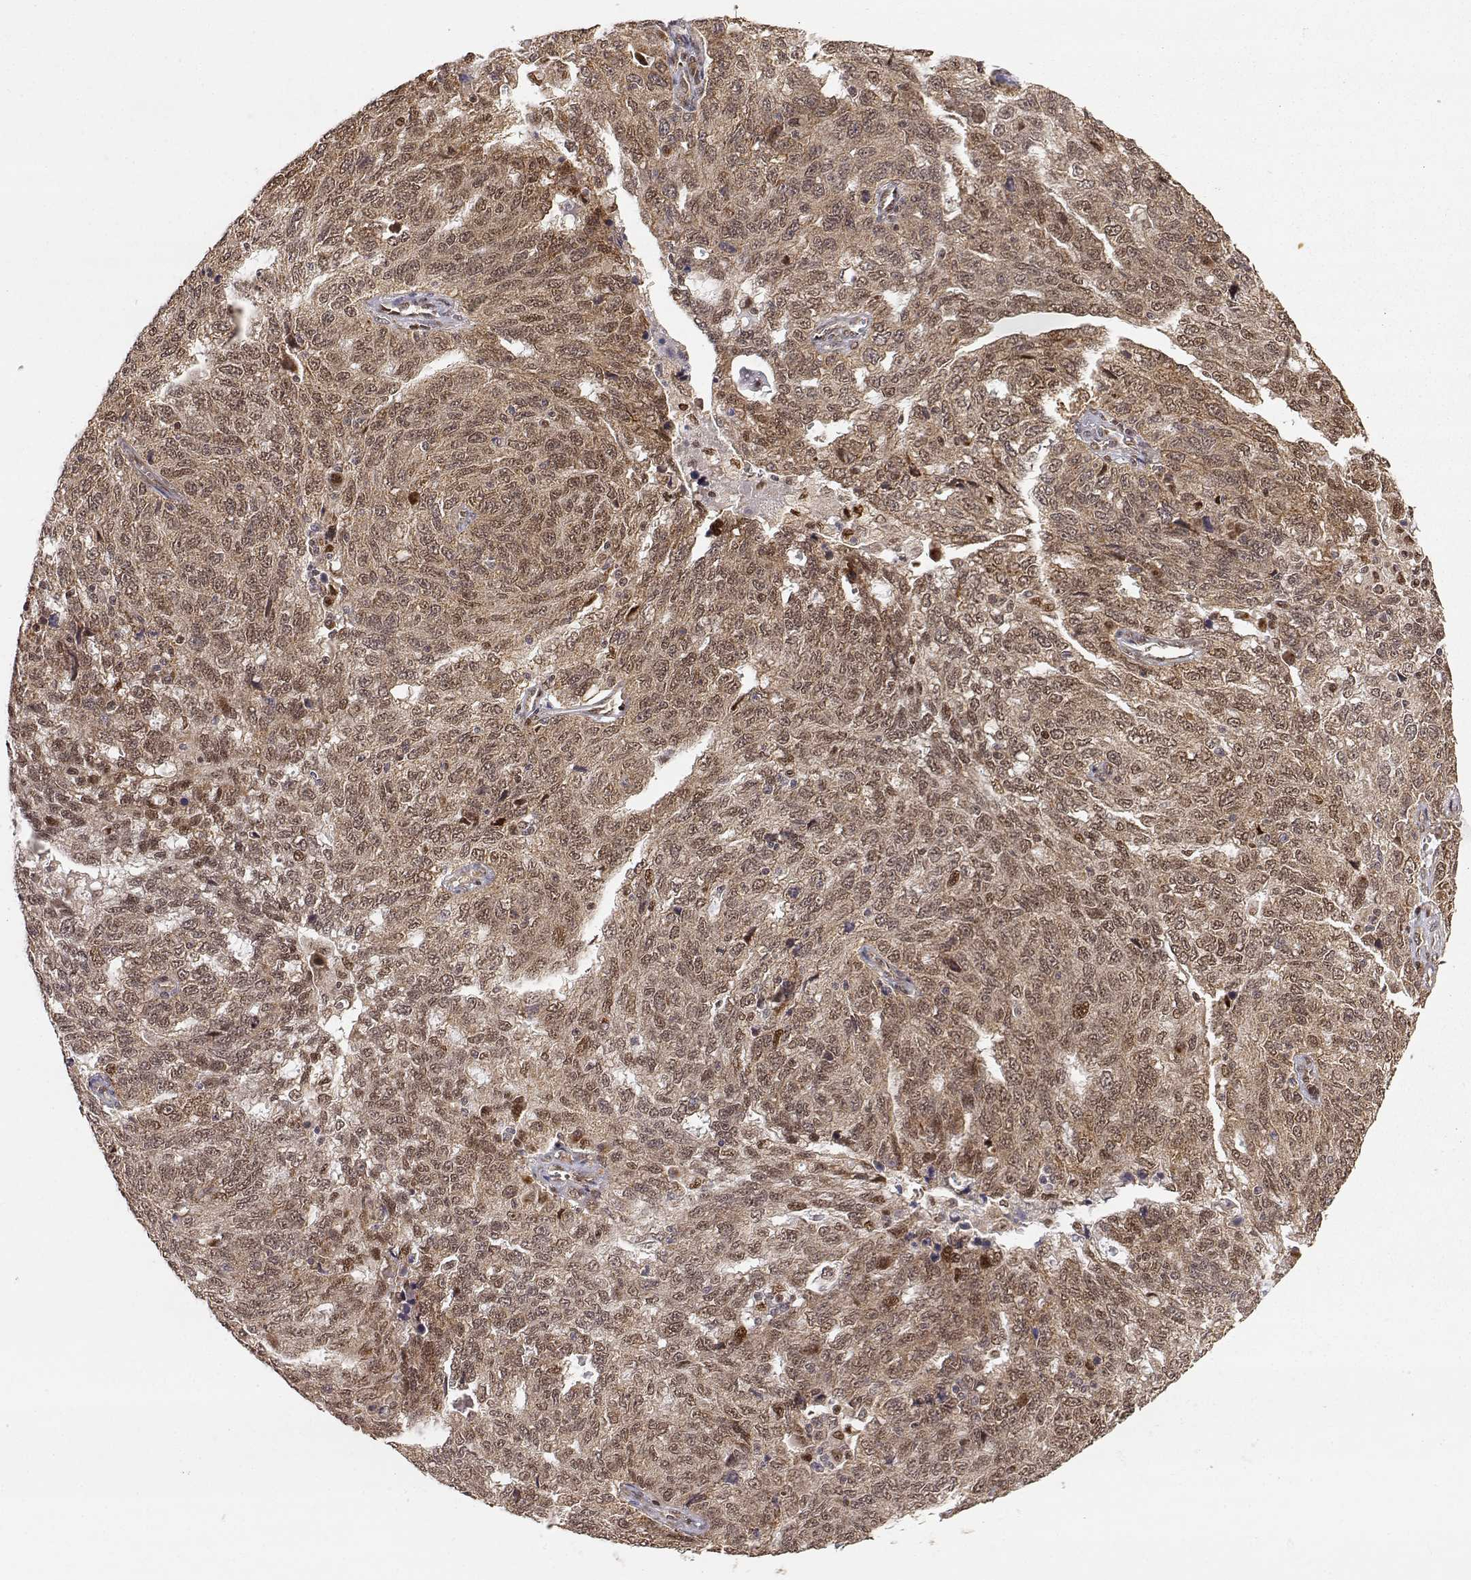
{"staining": {"intensity": "moderate", "quantity": ">75%", "location": "cytoplasmic/membranous,nuclear"}, "tissue": "ovarian cancer", "cell_type": "Tumor cells", "image_type": "cancer", "snomed": [{"axis": "morphology", "description": "Cystadenocarcinoma, serous, NOS"}, {"axis": "topography", "description": "Ovary"}], "caption": "Immunohistochemical staining of human ovarian cancer reveals medium levels of moderate cytoplasmic/membranous and nuclear protein staining in approximately >75% of tumor cells.", "gene": "BRCA1", "patient": {"sex": "female", "age": 71}}